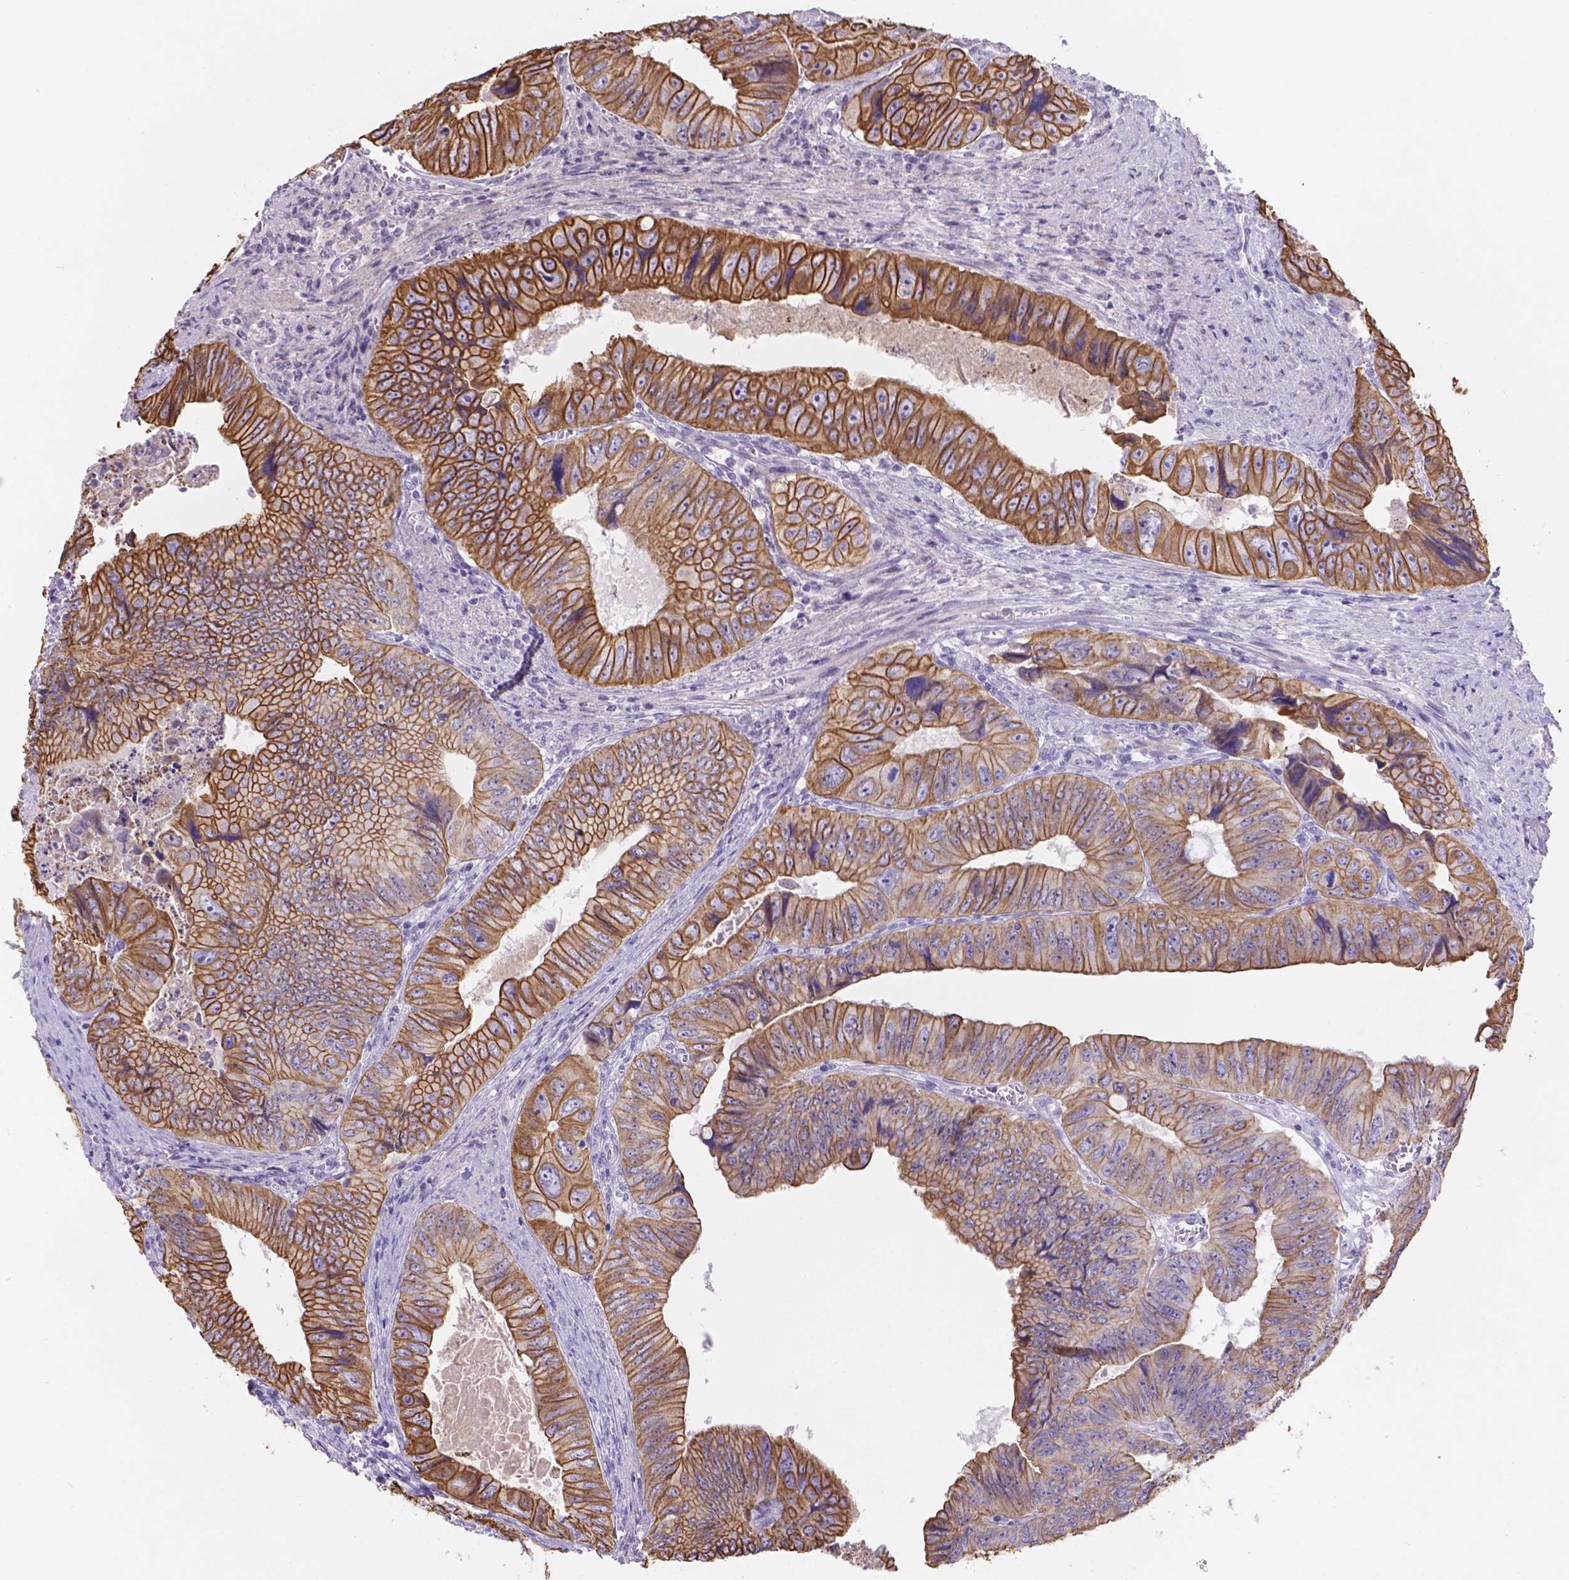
{"staining": {"intensity": "strong", "quantity": ">75%", "location": "cytoplasmic/membranous"}, "tissue": "colorectal cancer", "cell_type": "Tumor cells", "image_type": "cancer", "snomed": [{"axis": "morphology", "description": "Adenocarcinoma, NOS"}, {"axis": "topography", "description": "Colon"}], "caption": "IHC micrograph of neoplastic tissue: colorectal cancer stained using immunohistochemistry exhibits high levels of strong protein expression localized specifically in the cytoplasmic/membranous of tumor cells, appearing as a cytoplasmic/membranous brown color.", "gene": "DMWD", "patient": {"sex": "female", "age": 84}}